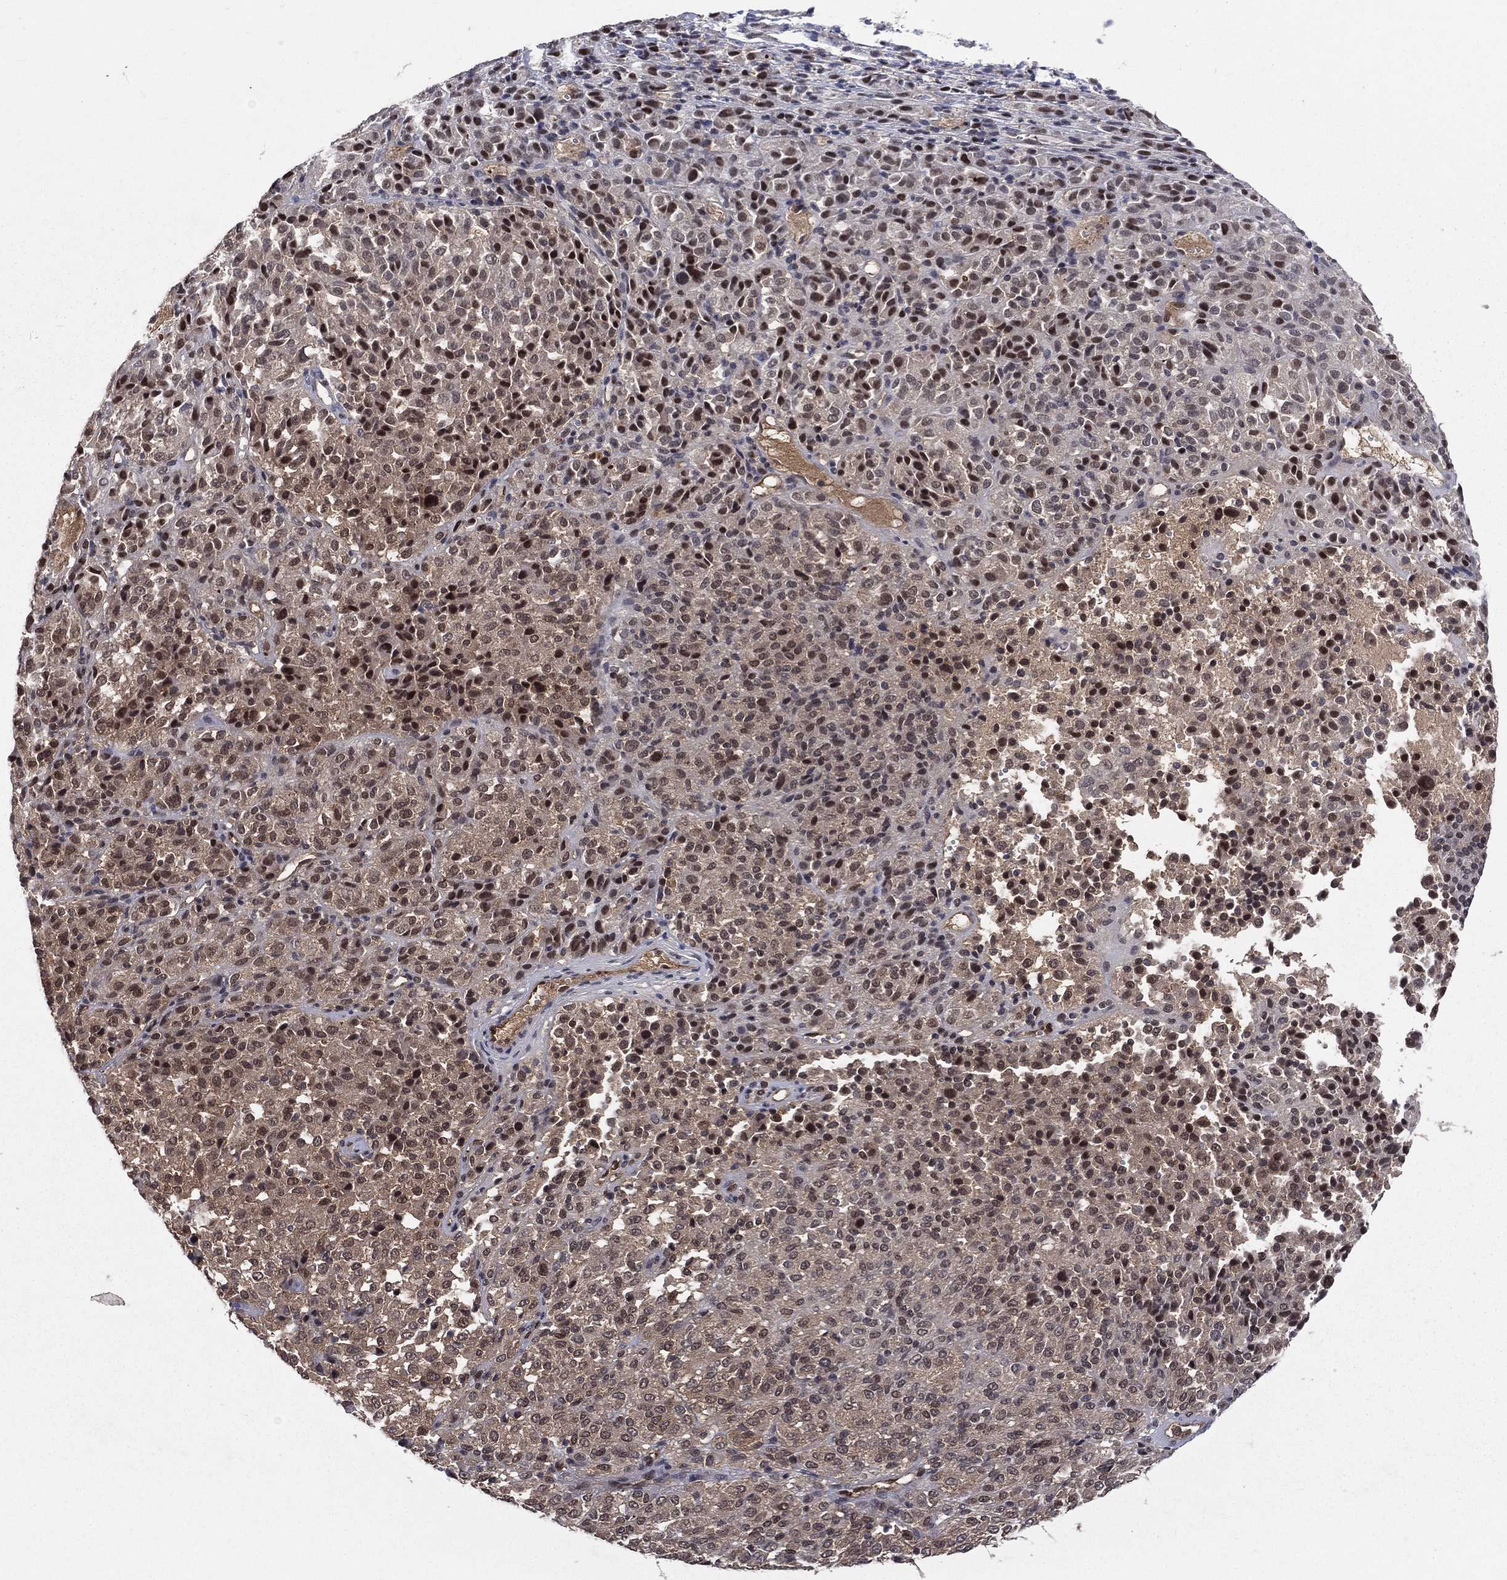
{"staining": {"intensity": "strong", "quantity": "<25%", "location": "nuclear"}, "tissue": "melanoma", "cell_type": "Tumor cells", "image_type": "cancer", "snomed": [{"axis": "morphology", "description": "Malignant melanoma, Metastatic site"}, {"axis": "topography", "description": "Brain"}], "caption": "Human melanoma stained for a protein (brown) displays strong nuclear positive expression in approximately <25% of tumor cells.", "gene": "GMPR2", "patient": {"sex": "female", "age": 56}}